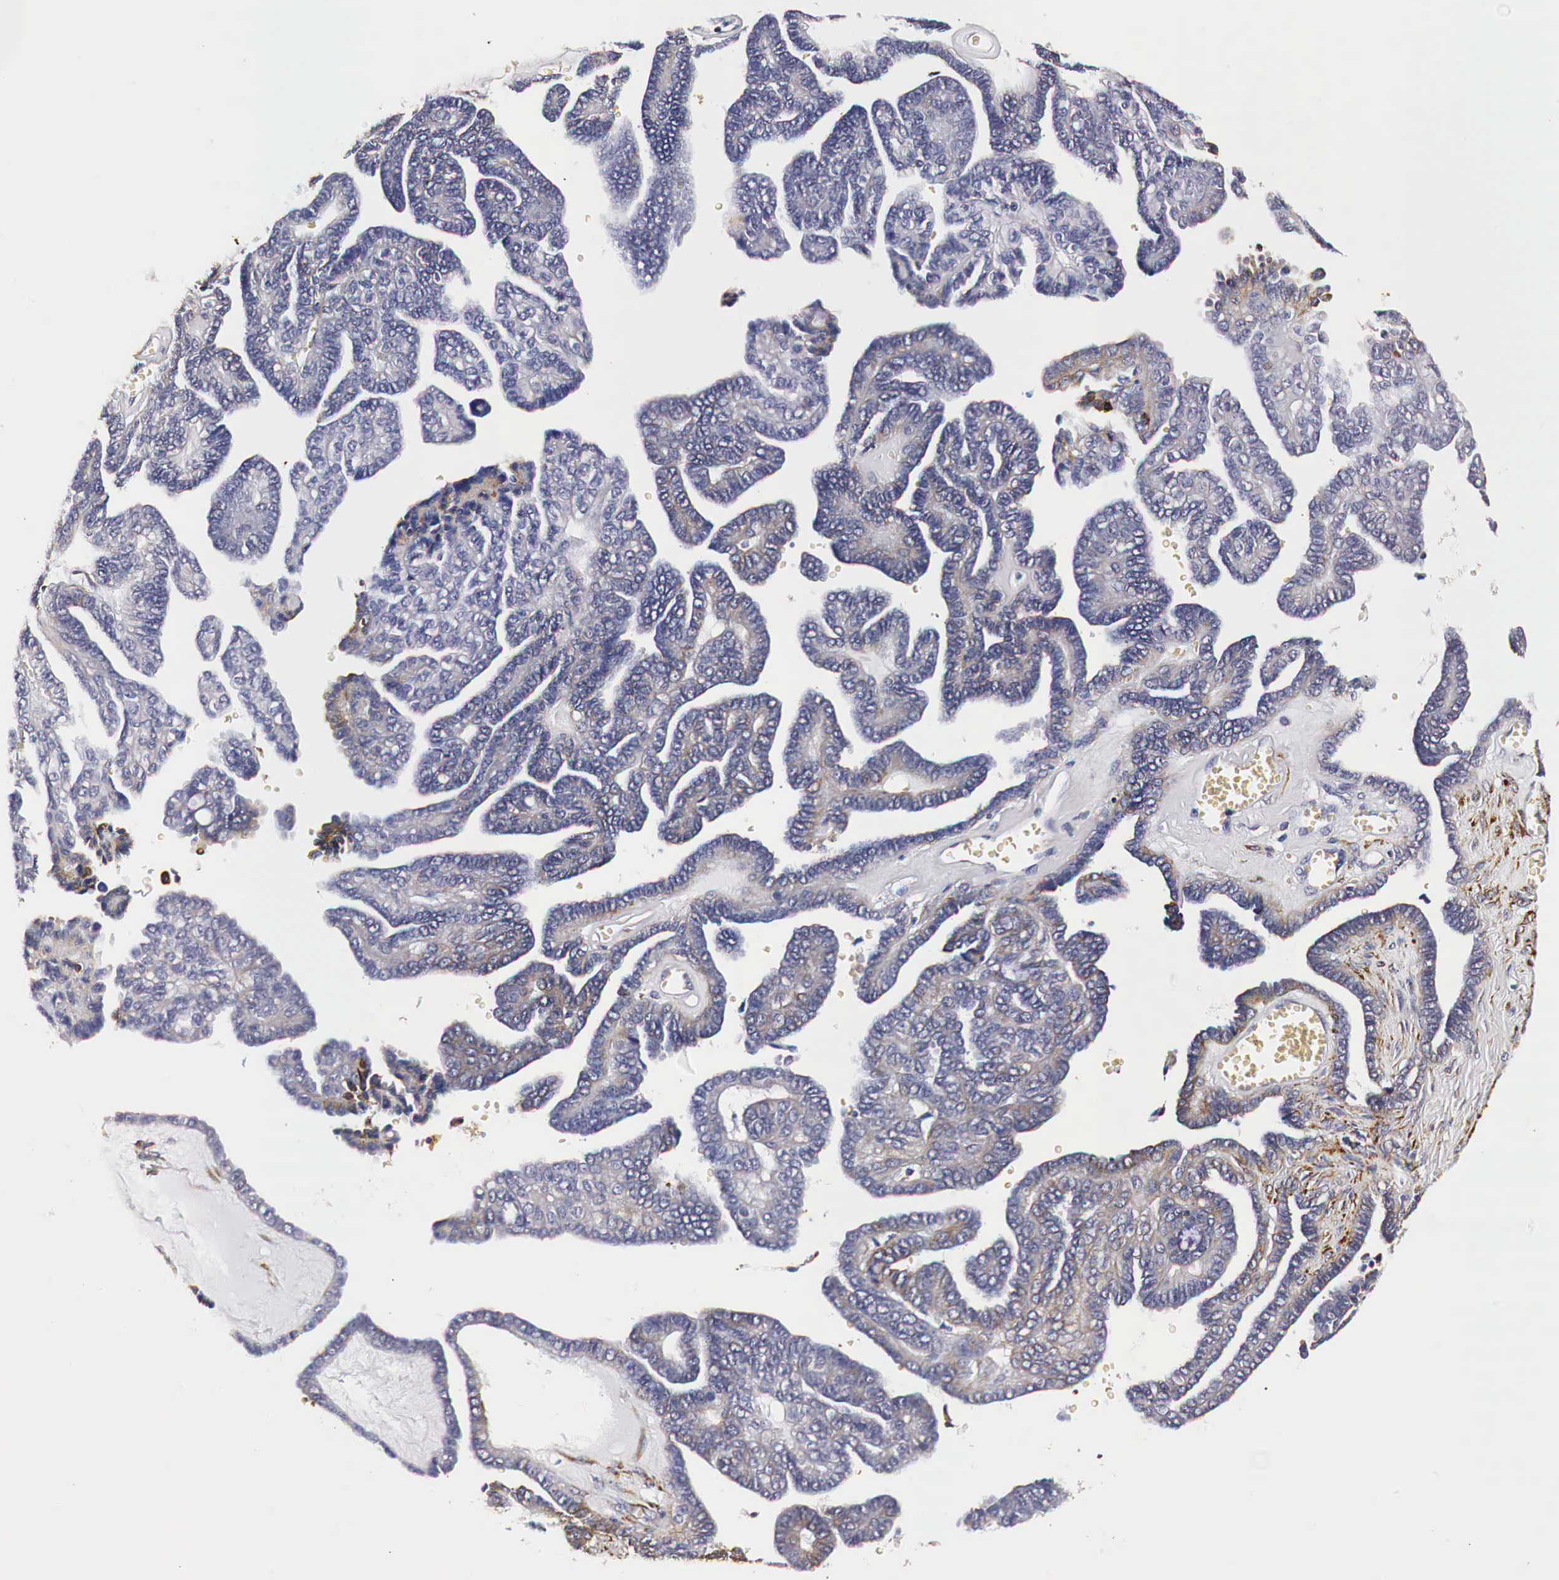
{"staining": {"intensity": "weak", "quantity": "25%-75%", "location": "cytoplasmic/membranous"}, "tissue": "ovarian cancer", "cell_type": "Tumor cells", "image_type": "cancer", "snomed": [{"axis": "morphology", "description": "Cystadenocarcinoma, serous, NOS"}, {"axis": "topography", "description": "Ovary"}], "caption": "A photomicrograph showing weak cytoplasmic/membranous expression in about 25%-75% of tumor cells in serous cystadenocarcinoma (ovarian), as visualized by brown immunohistochemical staining.", "gene": "CKAP4", "patient": {"sex": "female", "age": 71}}